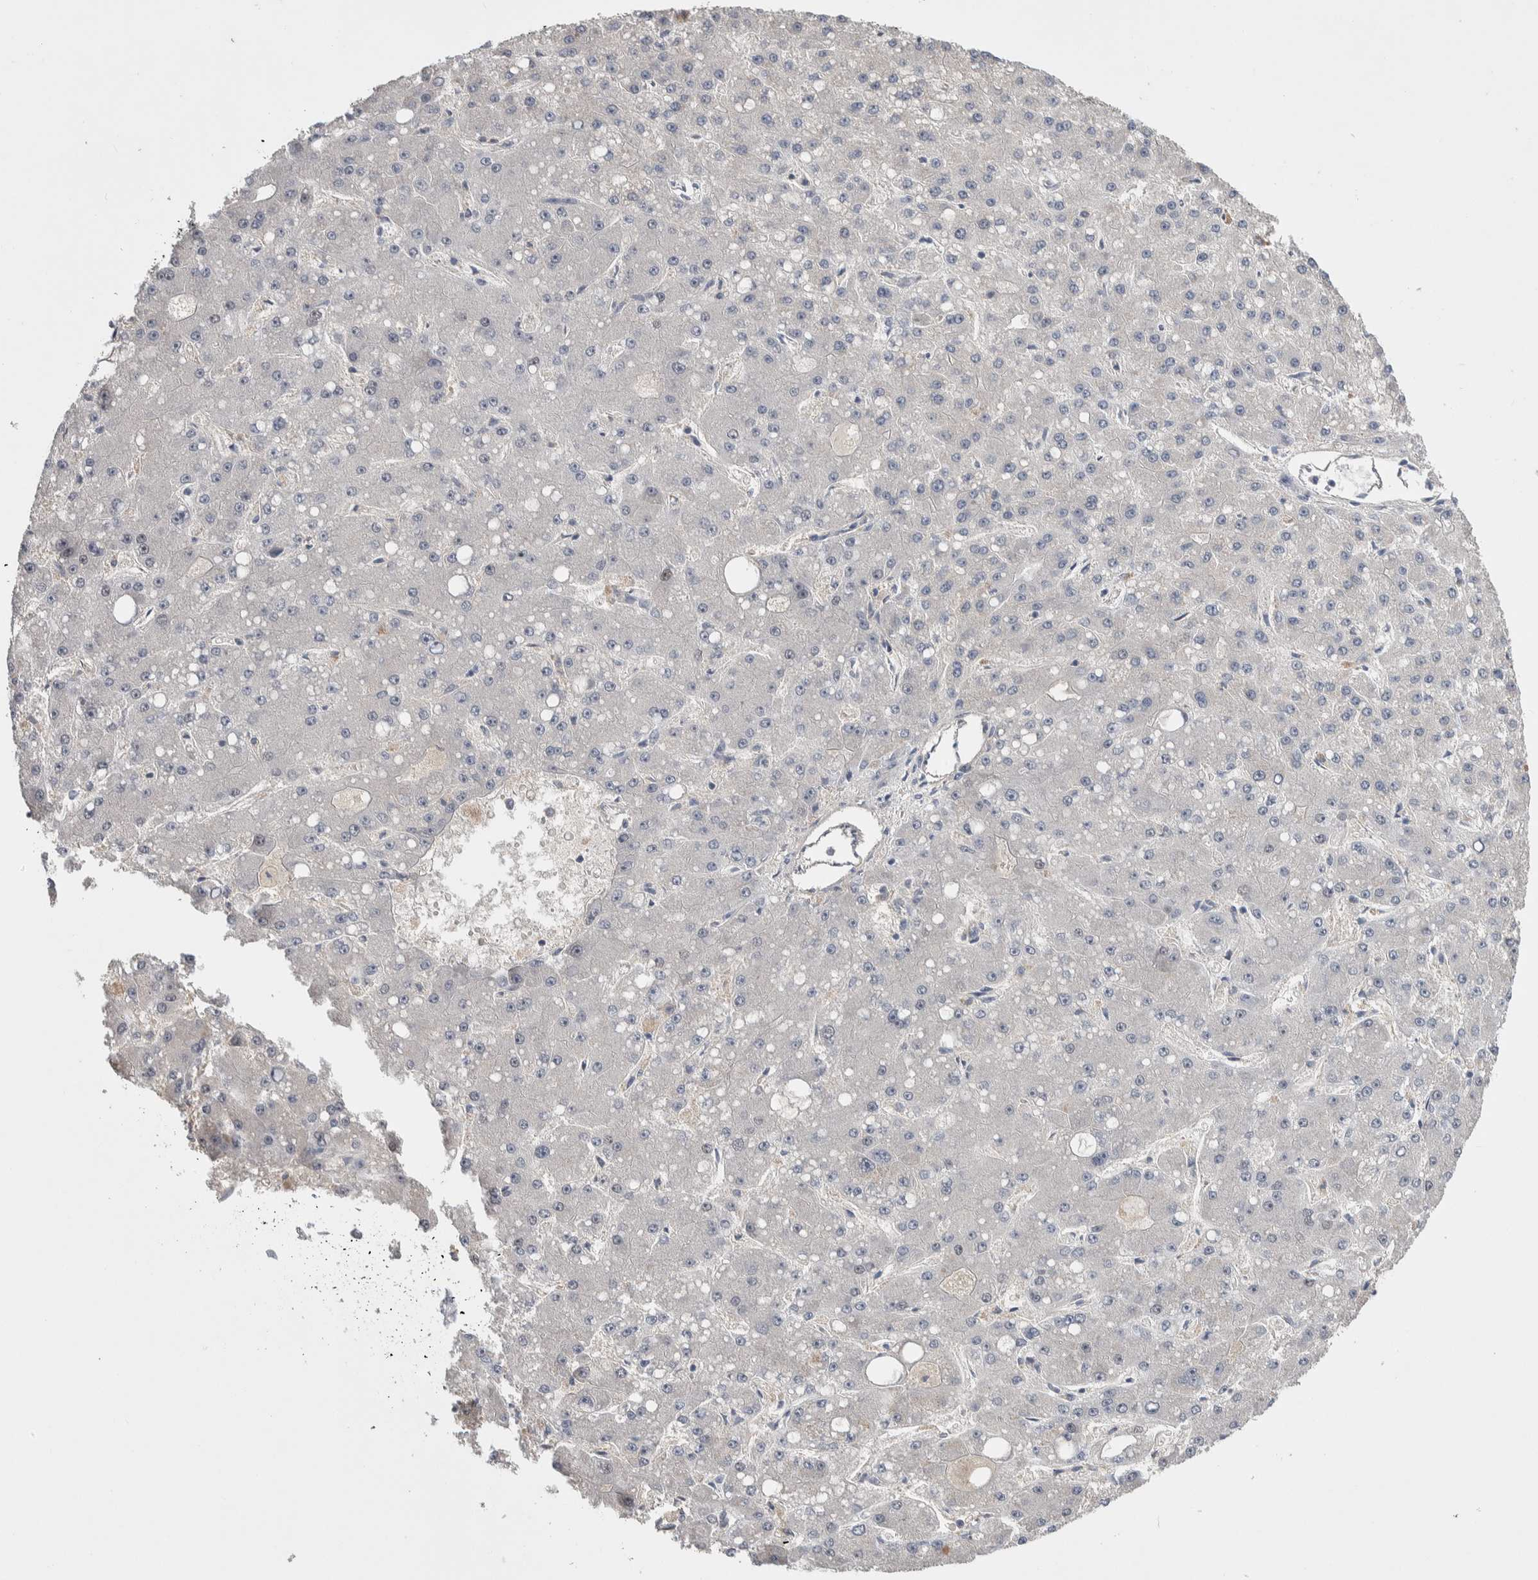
{"staining": {"intensity": "negative", "quantity": "none", "location": "none"}, "tissue": "liver cancer", "cell_type": "Tumor cells", "image_type": "cancer", "snomed": [{"axis": "morphology", "description": "Carcinoma, Hepatocellular, NOS"}, {"axis": "topography", "description": "Liver"}], "caption": "Tumor cells are negative for protein expression in human liver cancer (hepatocellular carcinoma).", "gene": "CEP131", "patient": {"sex": "male", "age": 67}}